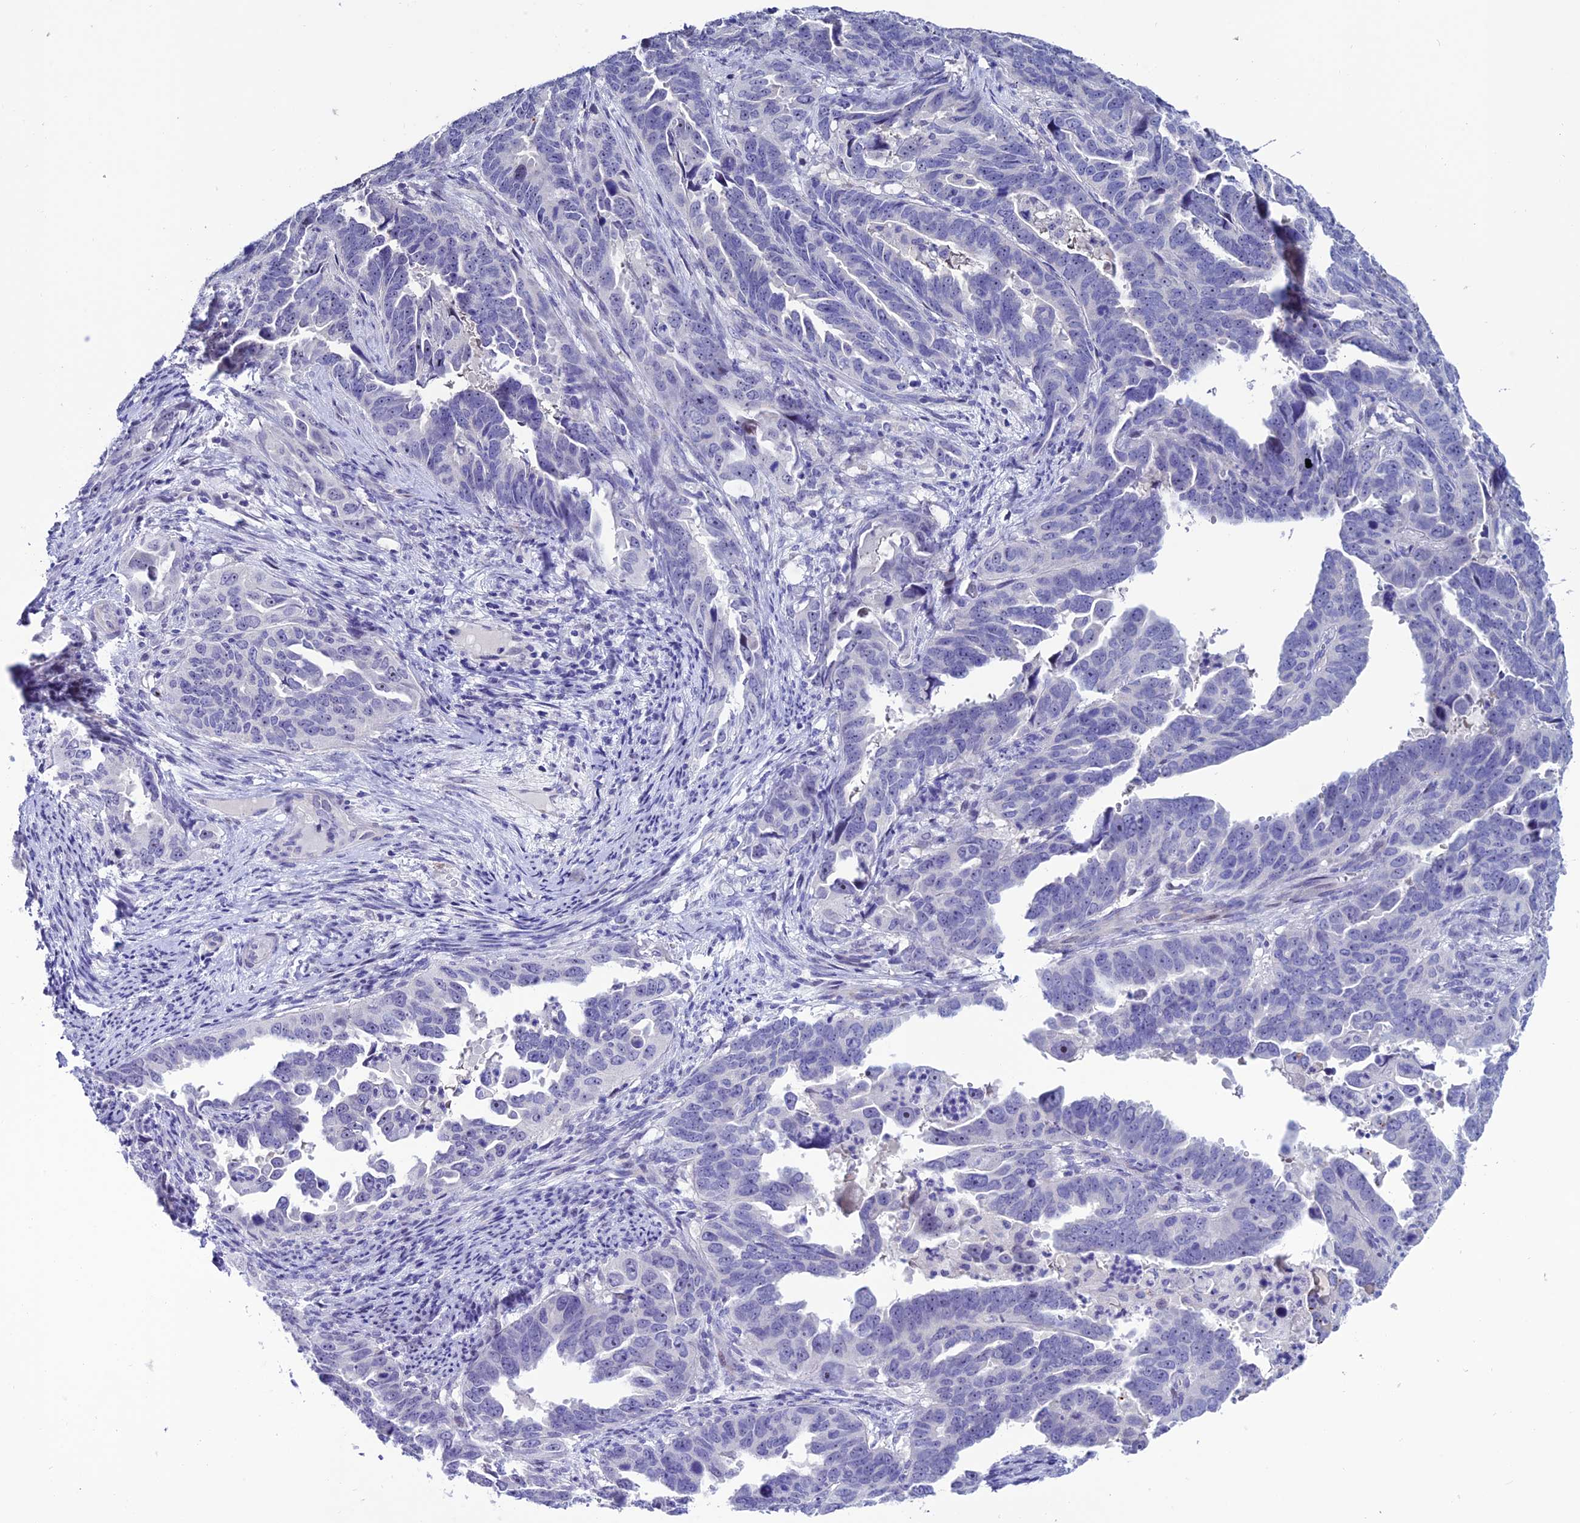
{"staining": {"intensity": "negative", "quantity": "none", "location": "none"}, "tissue": "endometrial cancer", "cell_type": "Tumor cells", "image_type": "cancer", "snomed": [{"axis": "morphology", "description": "Adenocarcinoma, NOS"}, {"axis": "topography", "description": "Endometrium"}], "caption": "A micrograph of human adenocarcinoma (endometrial) is negative for staining in tumor cells.", "gene": "SLC10A1", "patient": {"sex": "female", "age": 65}}